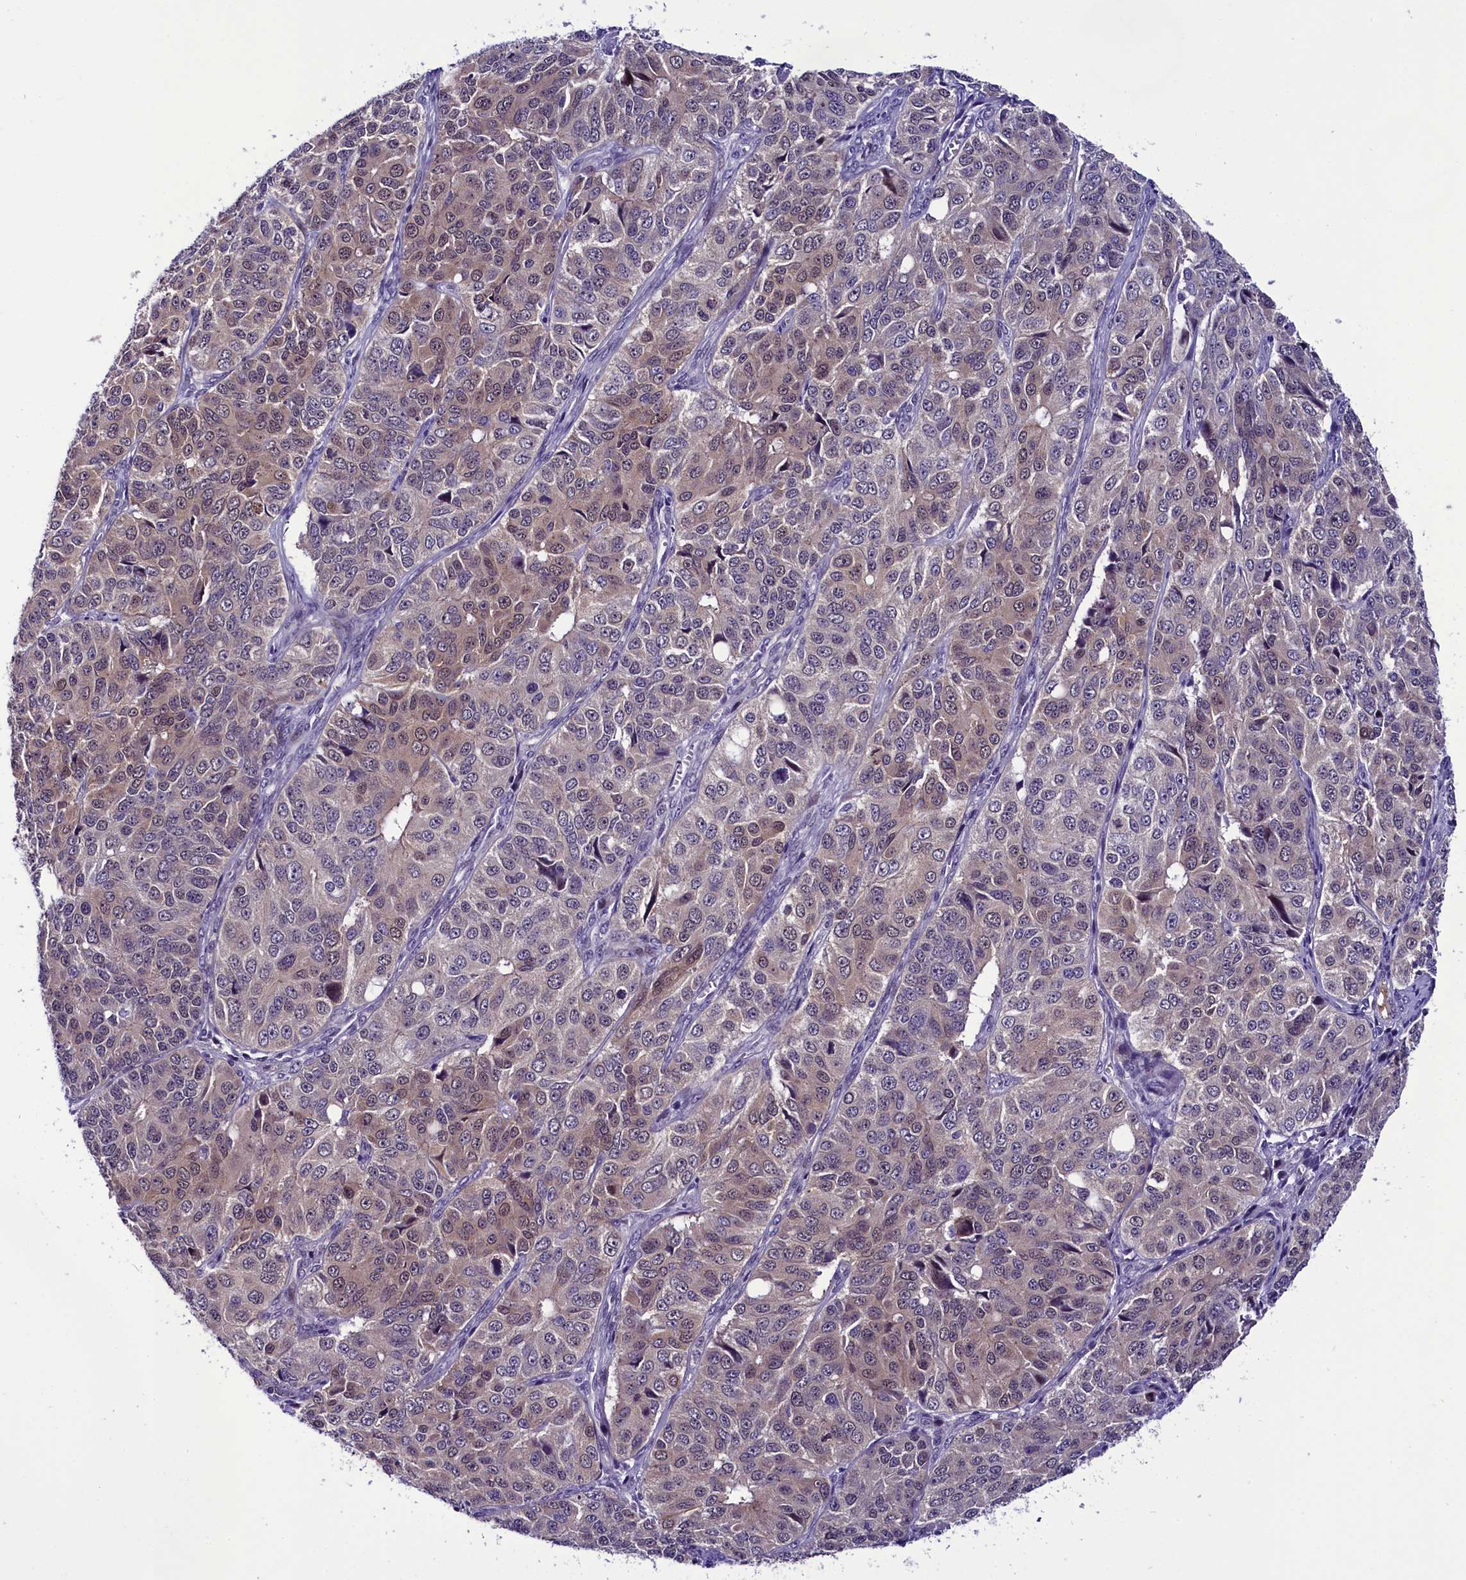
{"staining": {"intensity": "weak", "quantity": "<25%", "location": "cytoplasmic/membranous"}, "tissue": "ovarian cancer", "cell_type": "Tumor cells", "image_type": "cancer", "snomed": [{"axis": "morphology", "description": "Carcinoma, endometroid"}, {"axis": "topography", "description": "Ovary"}], "caption": "There is no significant expression in tumor cells of endometroid carcinoma (ovarian).", "gene": "CCDC106", "patient": {"sex": "female", "age": 51}}